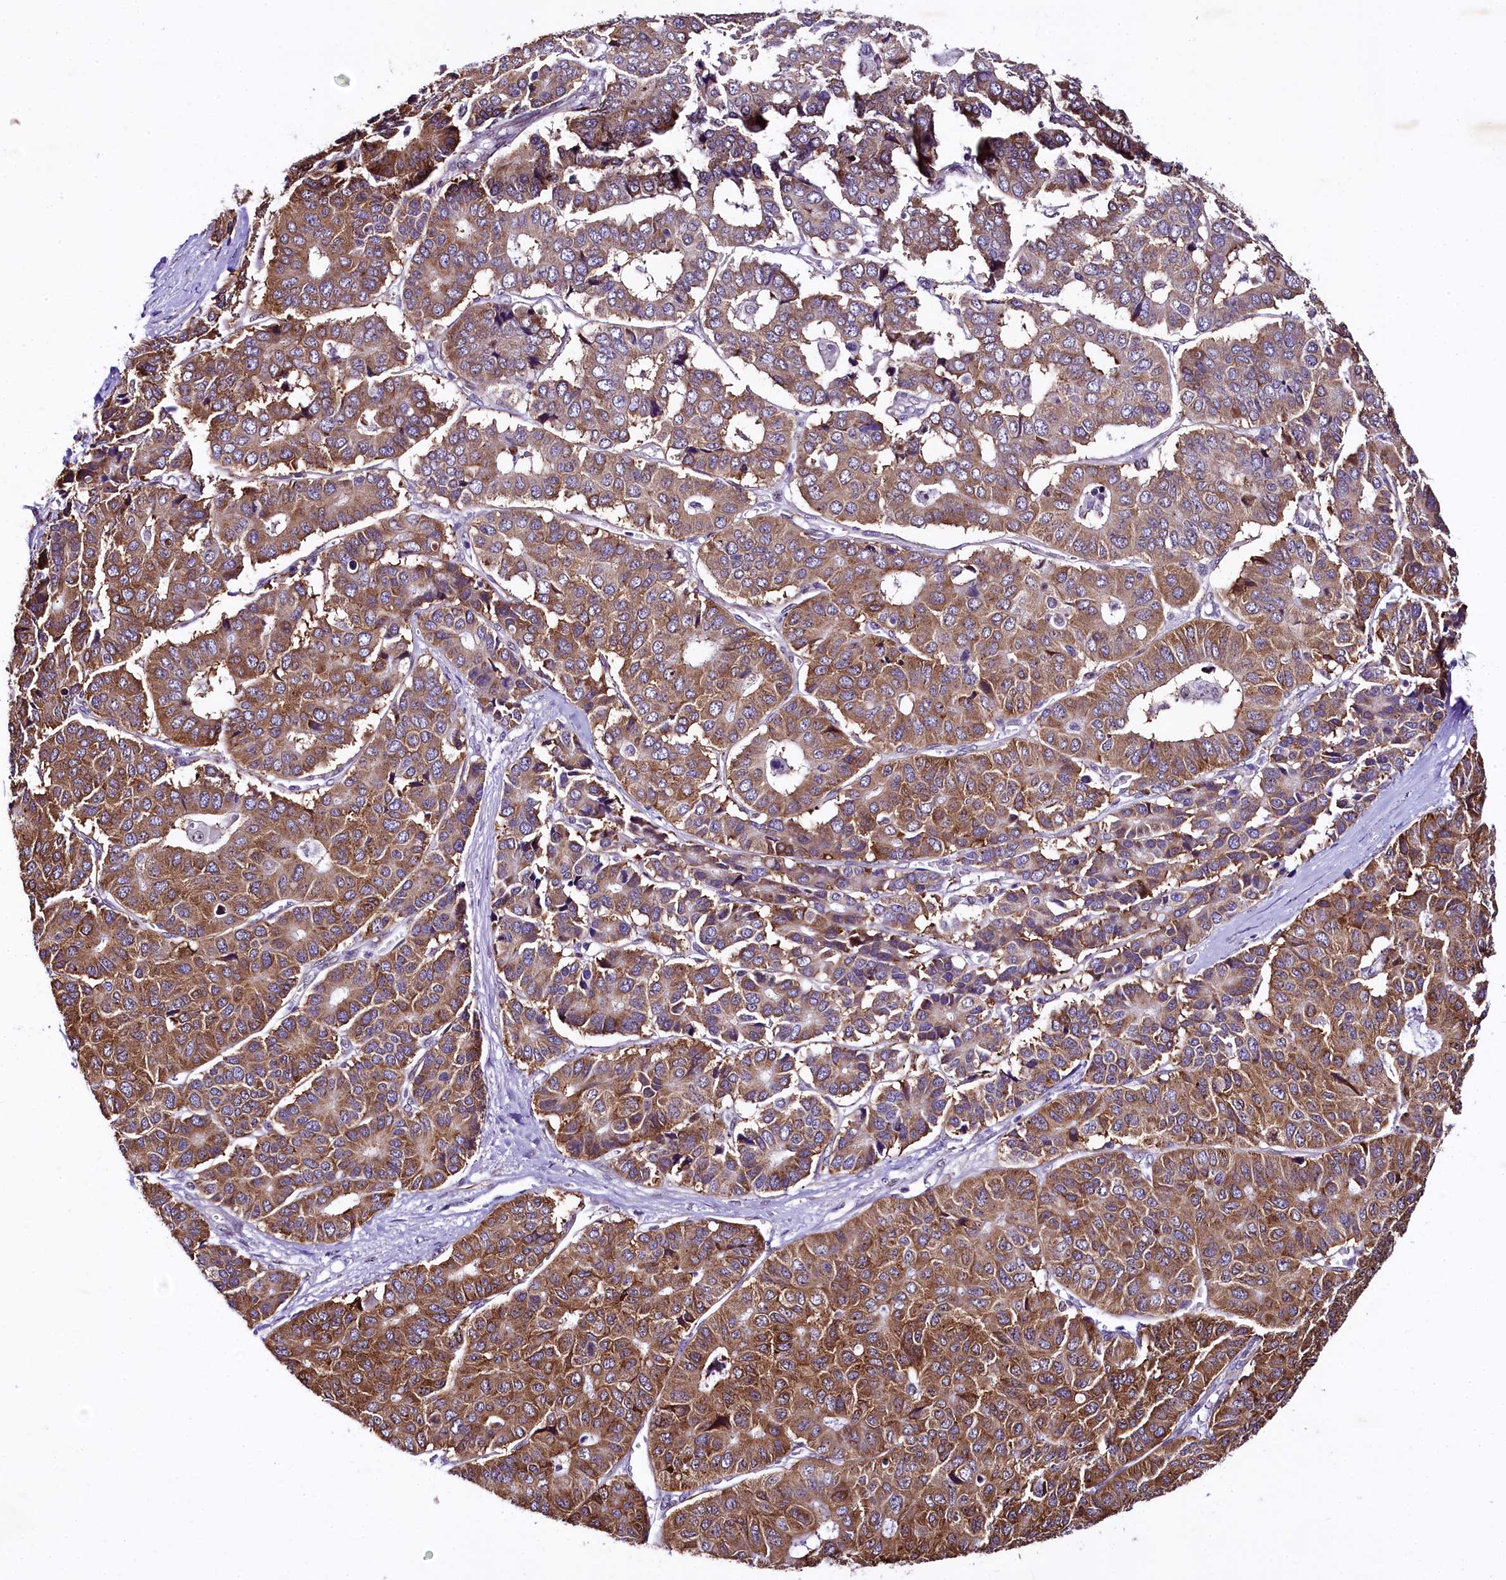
{"staining": {"intensity": "moderate", "quantity": ">75%", "location": "cytoplasmic/membranous,nuclear"}, "tissue": "pancreatic cancer", "cell_type": "Tumor cells", "image_type": "cancer", "snomed": [{"axis": "morphology", "description": "Adenocarcinoma, NOS"}, {"axis": "topography", "description": "Pancreas"}], "caption": "A brown stain shows moderate cytoplasmic/membranous and nuclear expression of a protein in pancreatic cancer (adenocarcinoma) tumor cells.", "gene": "SAMD10", "patient": {"sex": "male", "age": 50}}